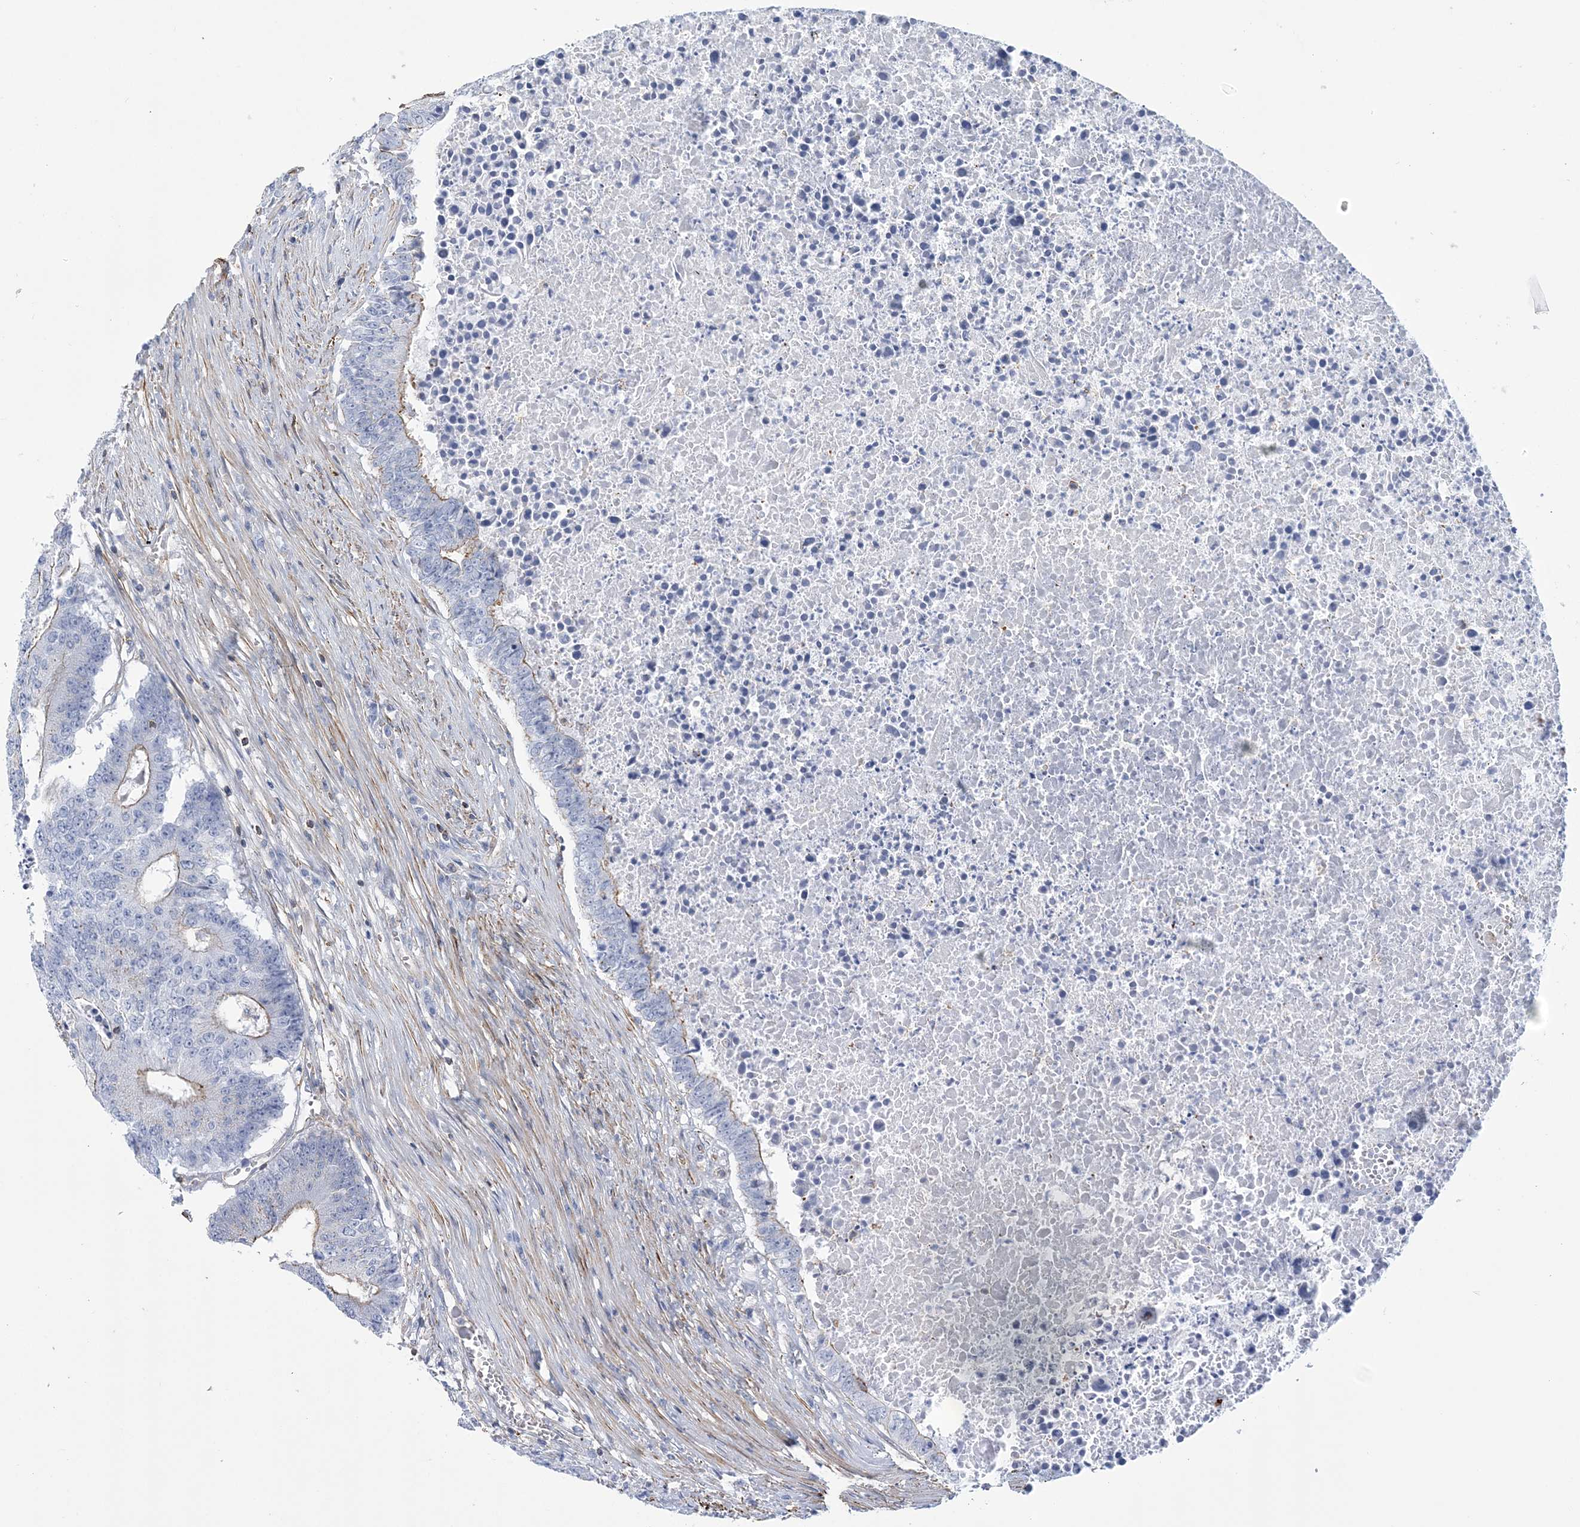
{"staining": {"intensity": "weak", "quantity": "25%-75%", "location": "cytoplasmic/membranous"}, "tissue": "colorectal cancer", "cell_type": "Tumor cells", "image_type": "cancer", "snomed": [{"axis": "morphology", "description": "Adenocarcinoma, NOS"}, {"axis": "topography", "description": "Colon"}], "caption": "Protein staining displays weak cytoplasmic/membranous positivity in approximately 25%-75% of tumor cells in colorectal cancer (adenocarcinoma).", "gene": "C11orf21", "patient": {"sex": "male", "age": 87}}